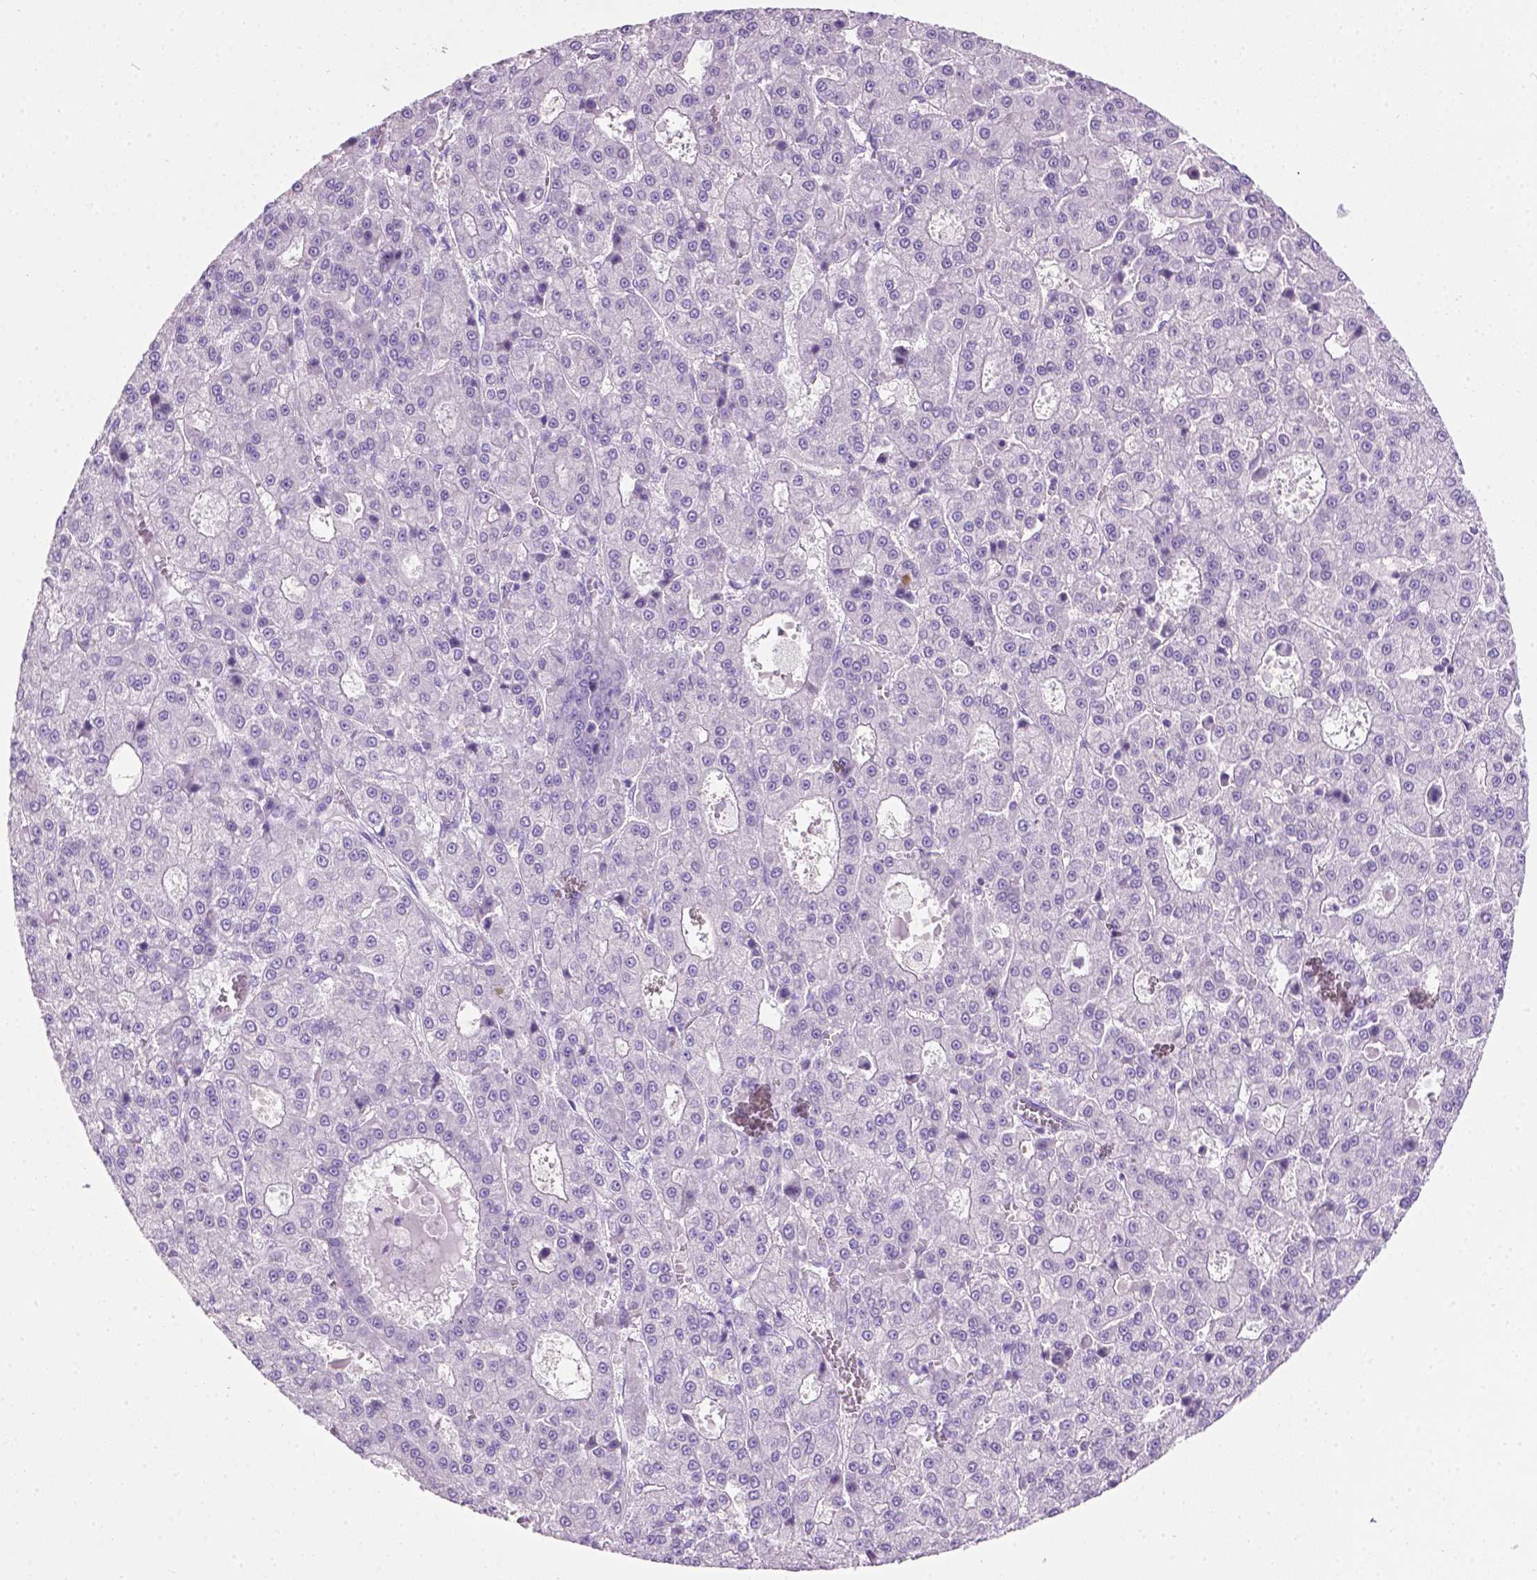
{"staining": {"intensity": "negative", "quantity": "none", "location": "none"}, "tissue": "liver cancer", "cell_type": "Tumor cells", "image_type": "cancer", "snomed": [{"axis": "morphology", "description": "Carcinoma, Hepatocellular, NOS"}, {"axis": "topography", "description": "Liver"}], "caption": "Micrograph shows no protein expression in tumor cells of liver hepatocellular carcinoma tissue.", "gene": "LELP1", "patient": {"sex": "male", "age": 70}}